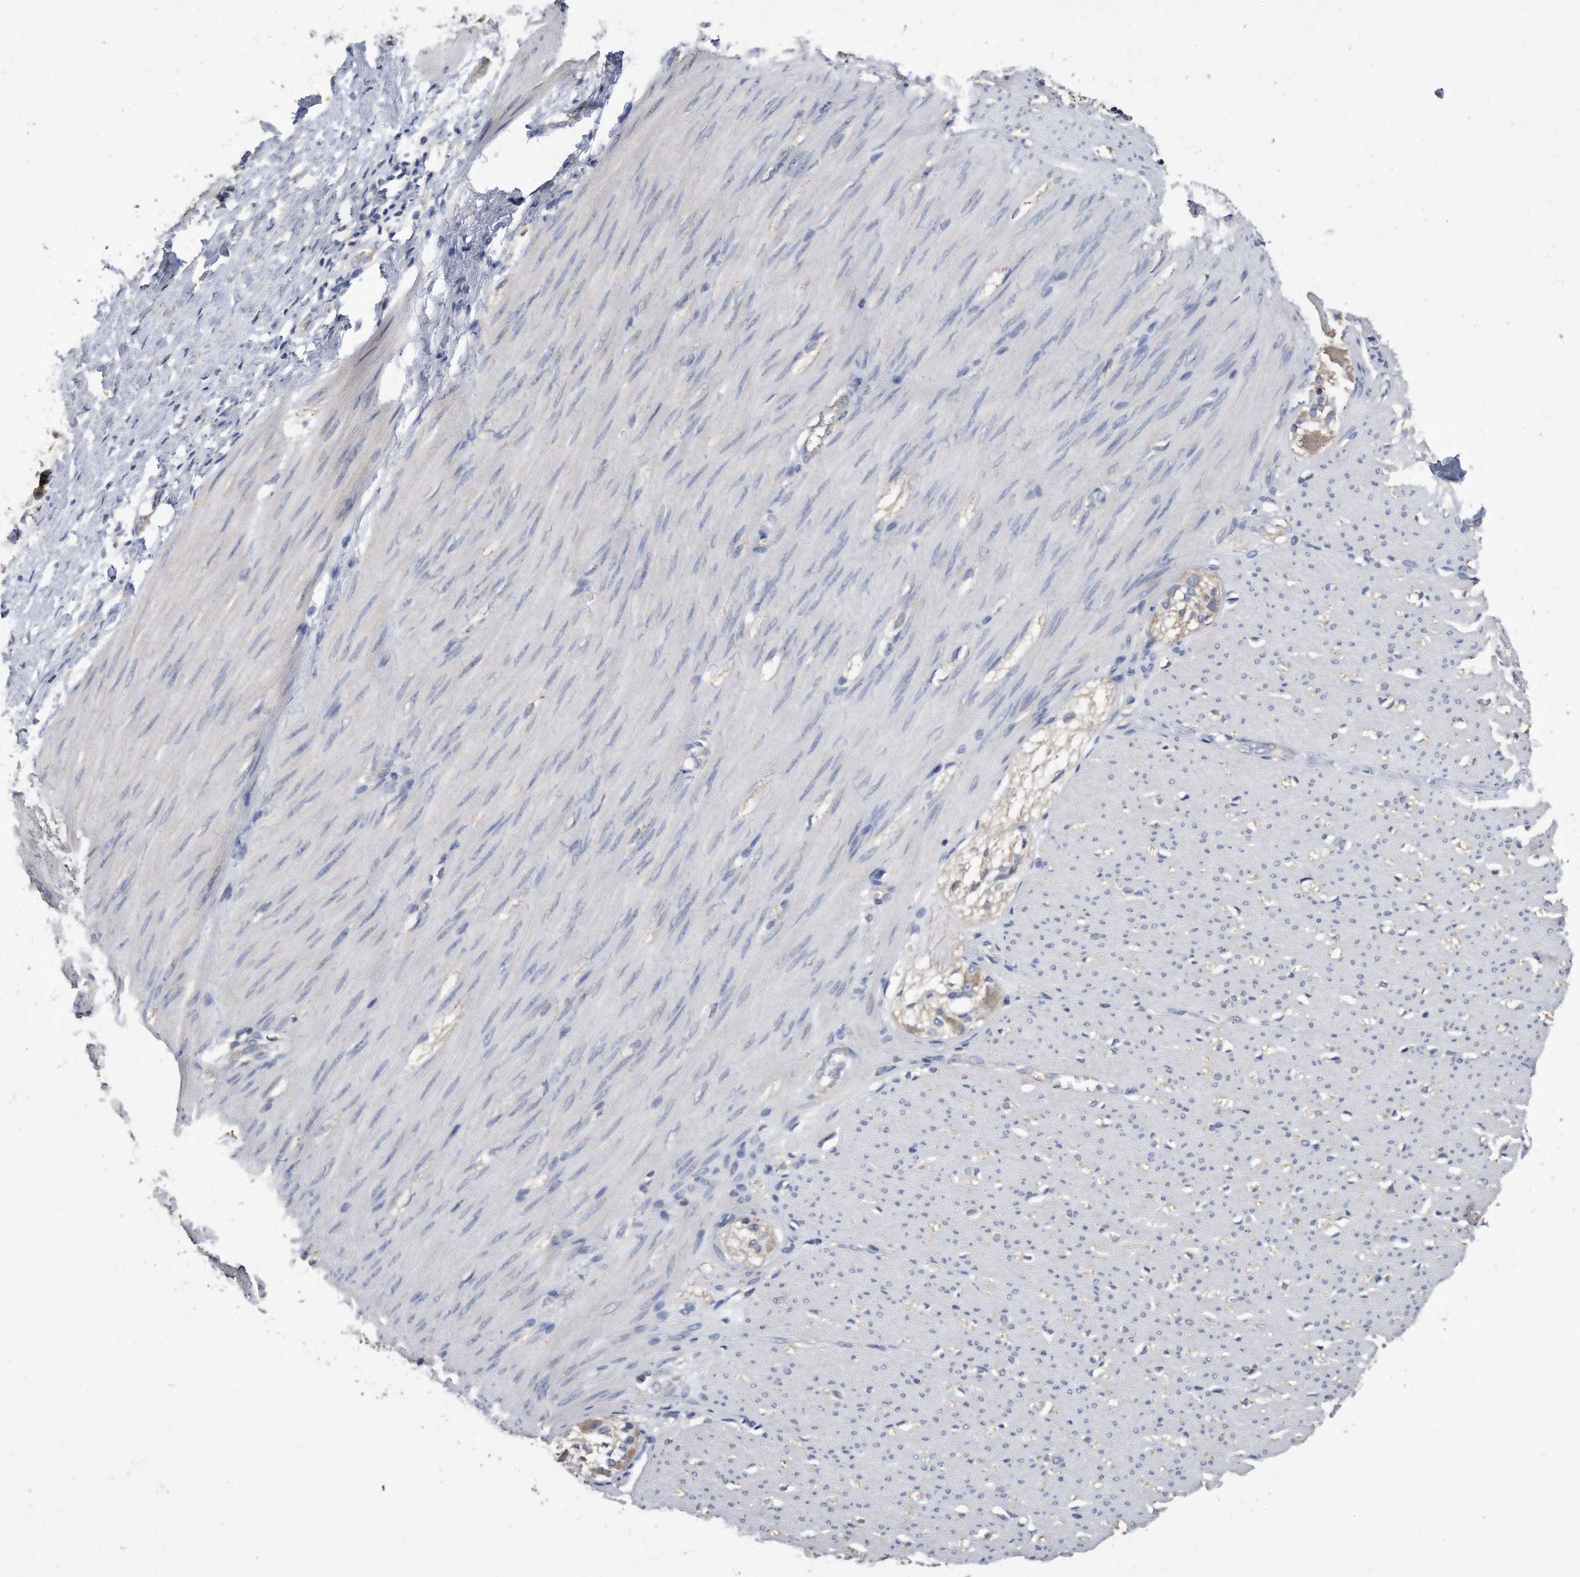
{"staining": {"intensity": "negative", "quantity": "none", "location": "none"}, "tissue": "smooth muscle", "cell_type": "Smooth muscle cells", "image_type": "normal", "snomed": [{"axis": "morphology", "description": "Normal tissue, NOS"}, {"axis": "morphology", "description": "Adenocarcinoma, NOS"}, {"axis": "topography", "description": "Colon"}, {"axis": "topography", "description": "Peripheral nerve tissue"}], "caption": "Micrograph shows no significant protein expression in smooth muscle cells of normal smooth muscle.", "gene": "CDCP1", "patient": {"sex": "male", "age": 14}}